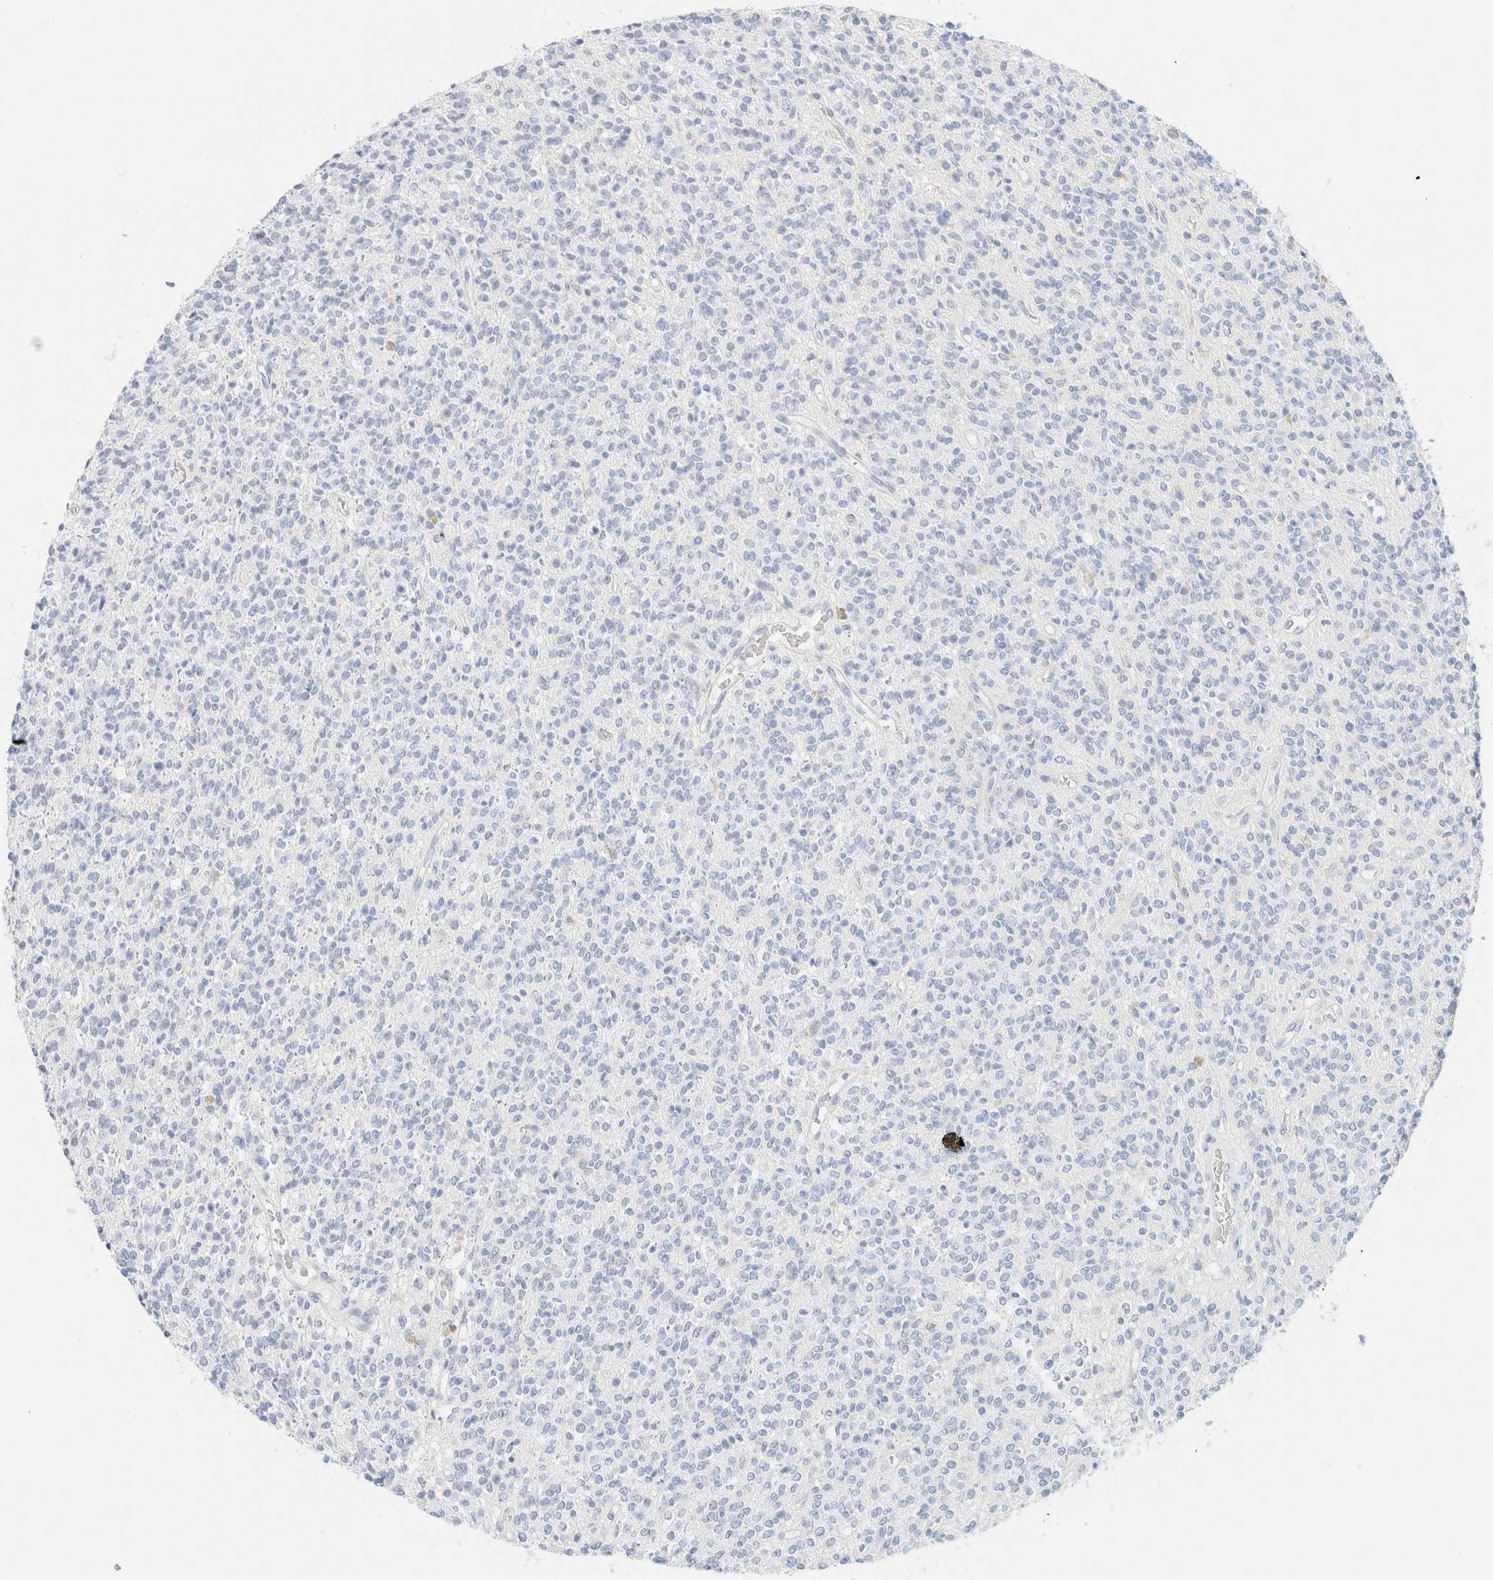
{"staining": {"intensity": "negative", "quantity": "none", "location": "none"}, "tissue": "glioma", "cell_type": "Tumor cells", "image_type": "cancer", "snomed": [{"axis": "morphology", "description": "Glioma, malignant, High grade"}, {"axis": "topography", "description": "Brain"}], "caption": "Immunohistochemical staining of human glioma reveals no significant staining in tumor cells. (DAB immunohistochemistry (IHC) visualized using brightfield microscopy, high magnification).", "gene": "KRT20", "patient": {"sex": "male", "age": 34}}